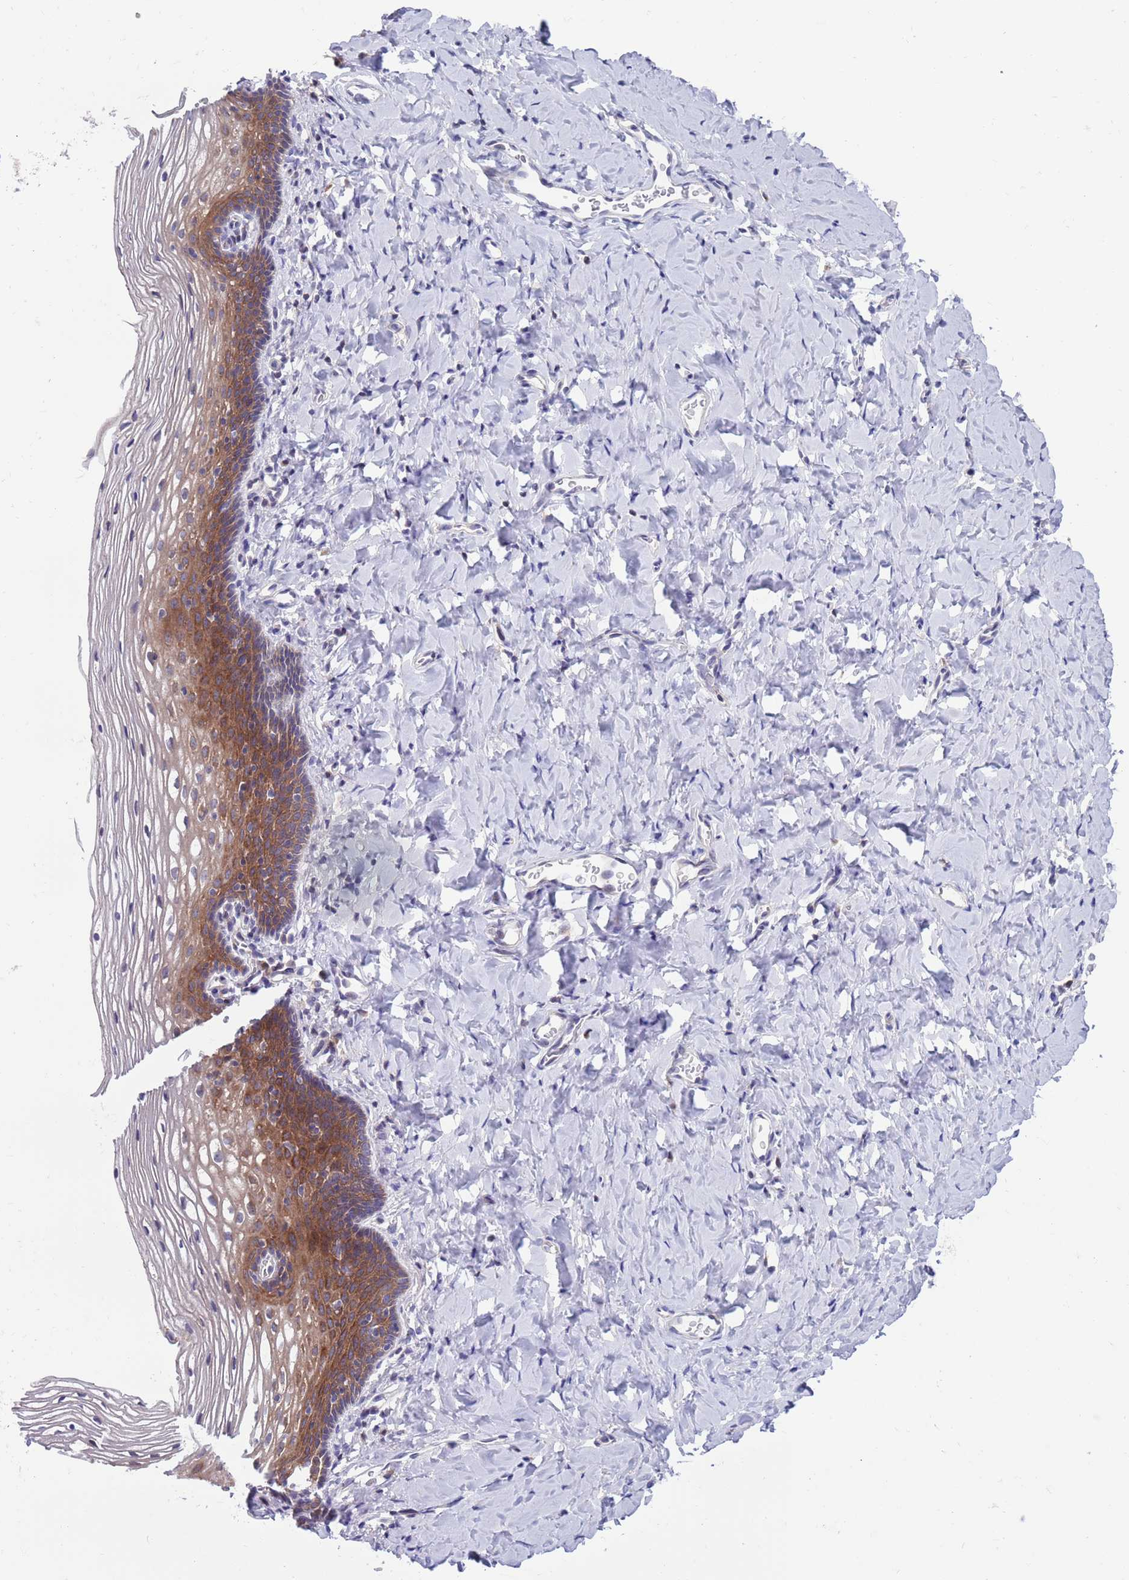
{"staining": {"intensity": "moderate", "quantity": "25%-75%", "location": "cytoplasmic/membranous"}, "tissue": "vagina", "cell_type": "Squamous epithelial cells", "image_type": "normal", "snomed": [{"axis": "morphology", "description": "Normal tissue, NOS"}, {"axis": "topography", "description": "Vagina"}], "caption": "Benign vagina displays moderate cytoplasmic/membranous staining in approximately 25%-75% of squamous epithelial cells.", "gene": "KLHL29", "patient": {"sex": "female", "age": 60}}